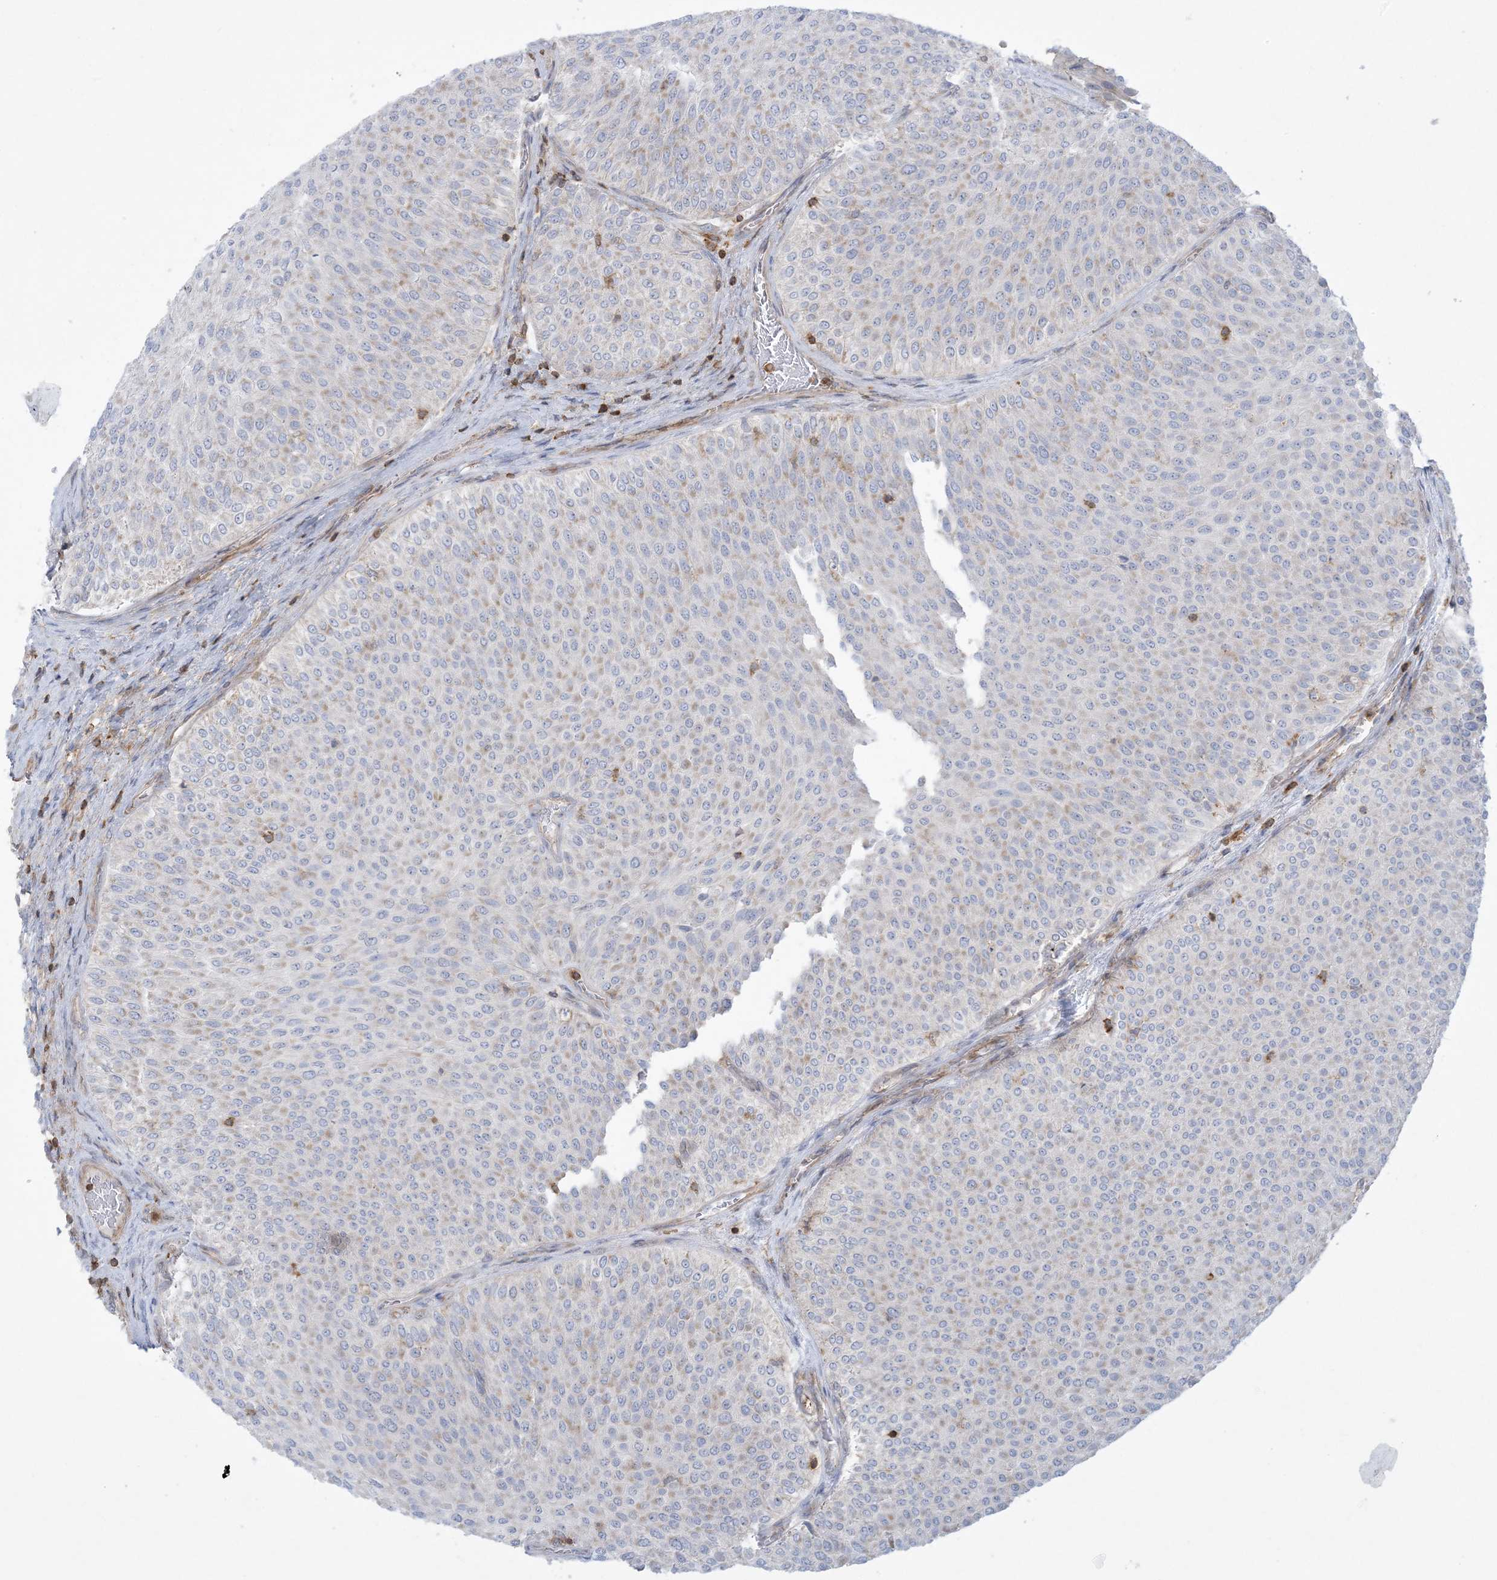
{"staining": {"intensity": "negative", "quantity": "none", "location": "none"}, "tissue": "urothelial cancer", "cell_type": "Tumor cells", "image_type": "cancer", "snomed": [{"axis": "morphology", "description": "Urothelial carcinoma, Low grade"}, {"axis": "topography", "description": "Urinary bladder"}], "caption": "The photomicrograph shows no staining of tumor cells in urothelial cancer.", "gene": "ARHGAP30", "patient": {"sex": "male", "age": 78}}